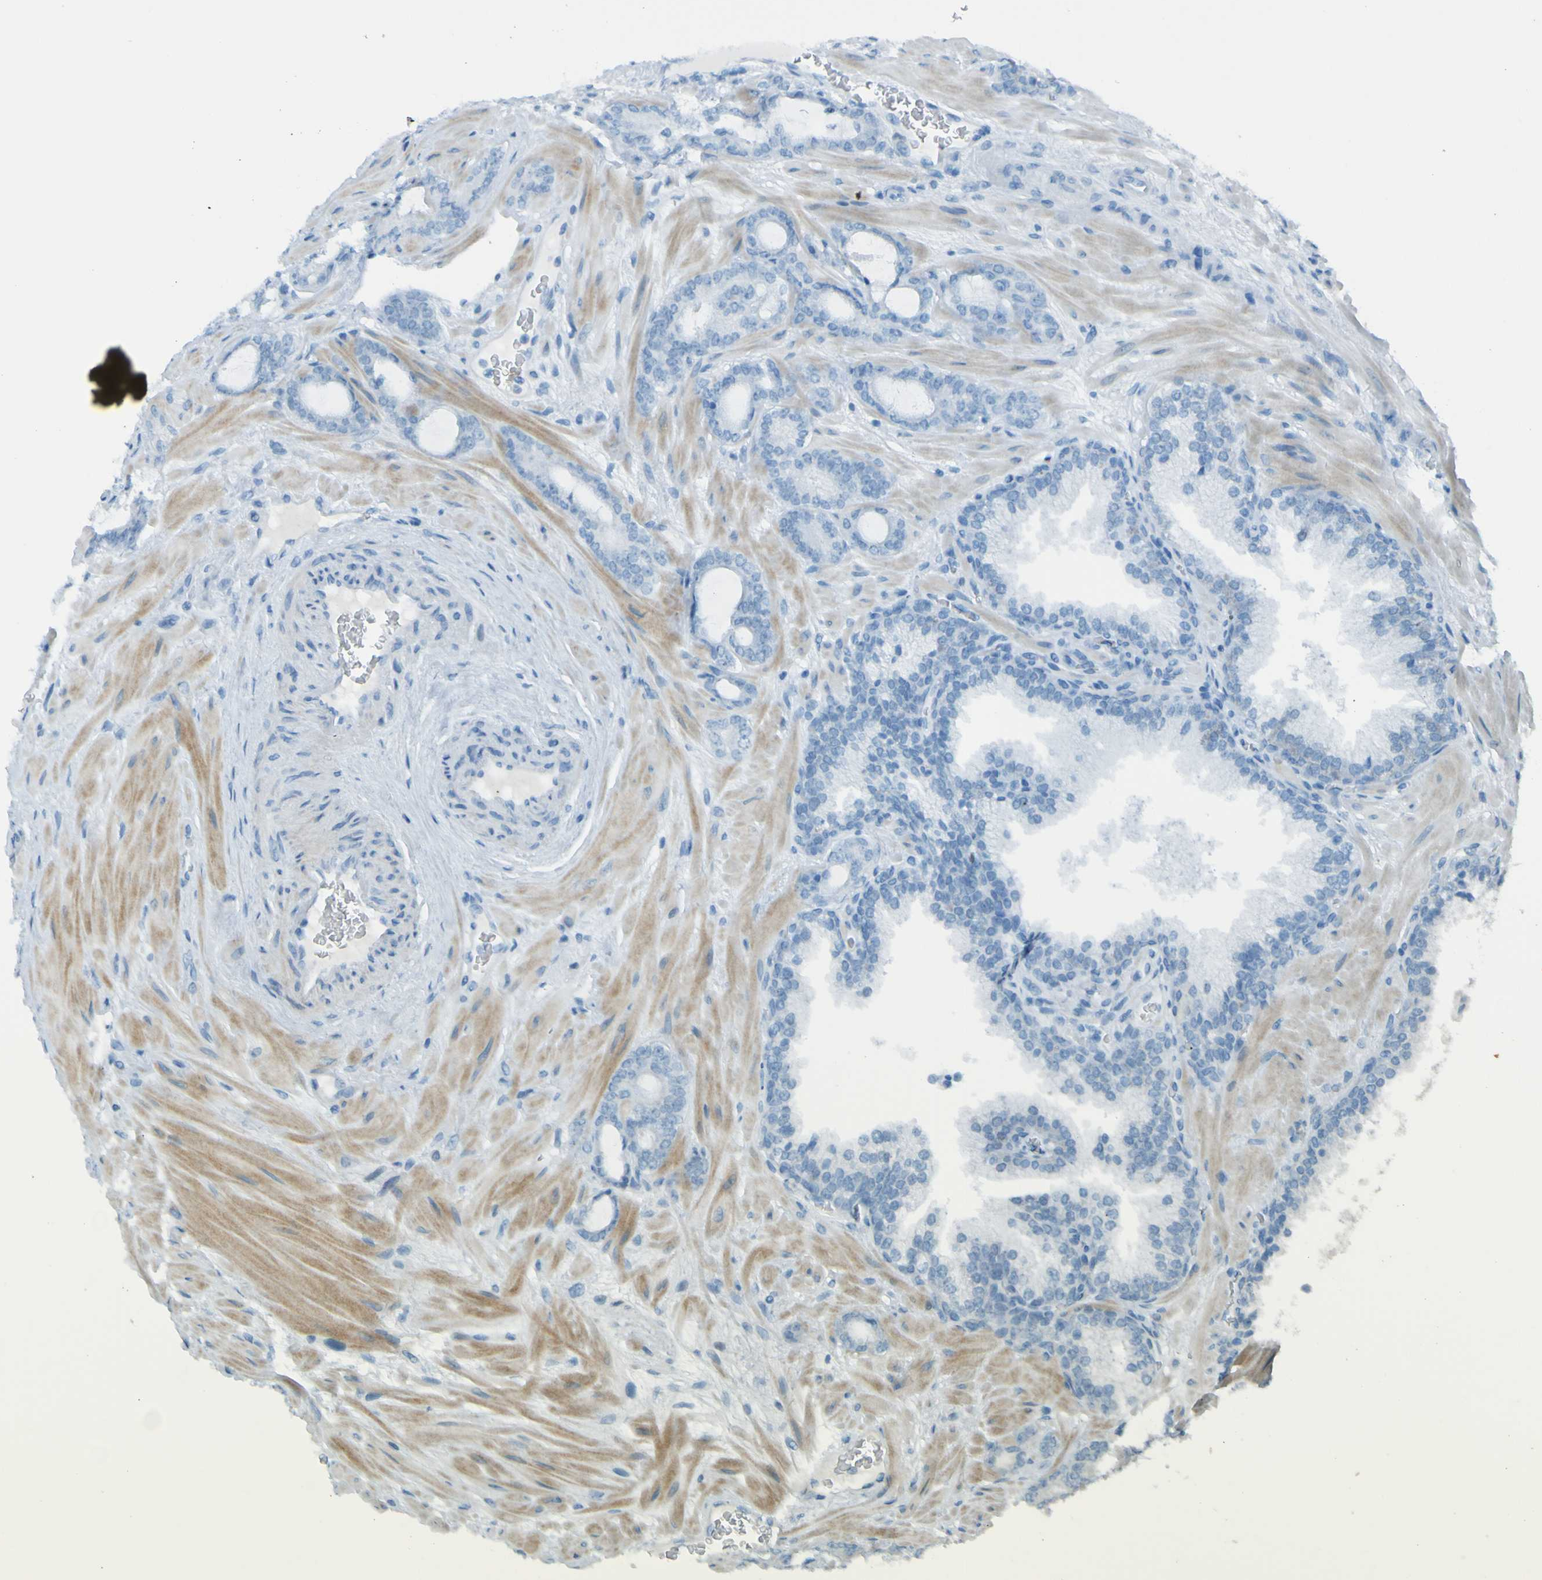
{"staining": {"intensity": "negative", "quantity": "none", "location": "none"}, "tissue": "prostate cancer", "cell_type": "Tumor cells", "image_type": "cancer", "snomed": [{"axis": "morphology", "description": "Adenocarcinoma, Low grade"}, {"axis": "topography", "description": "Prostate"}], "caption": "Low-grade adenocarcinoma (prostate) was stained to show a protein in brown. There is no significant expression in tumor cells.", "gene": "USP36", "patient": {"sex": "male", "age": 63}}